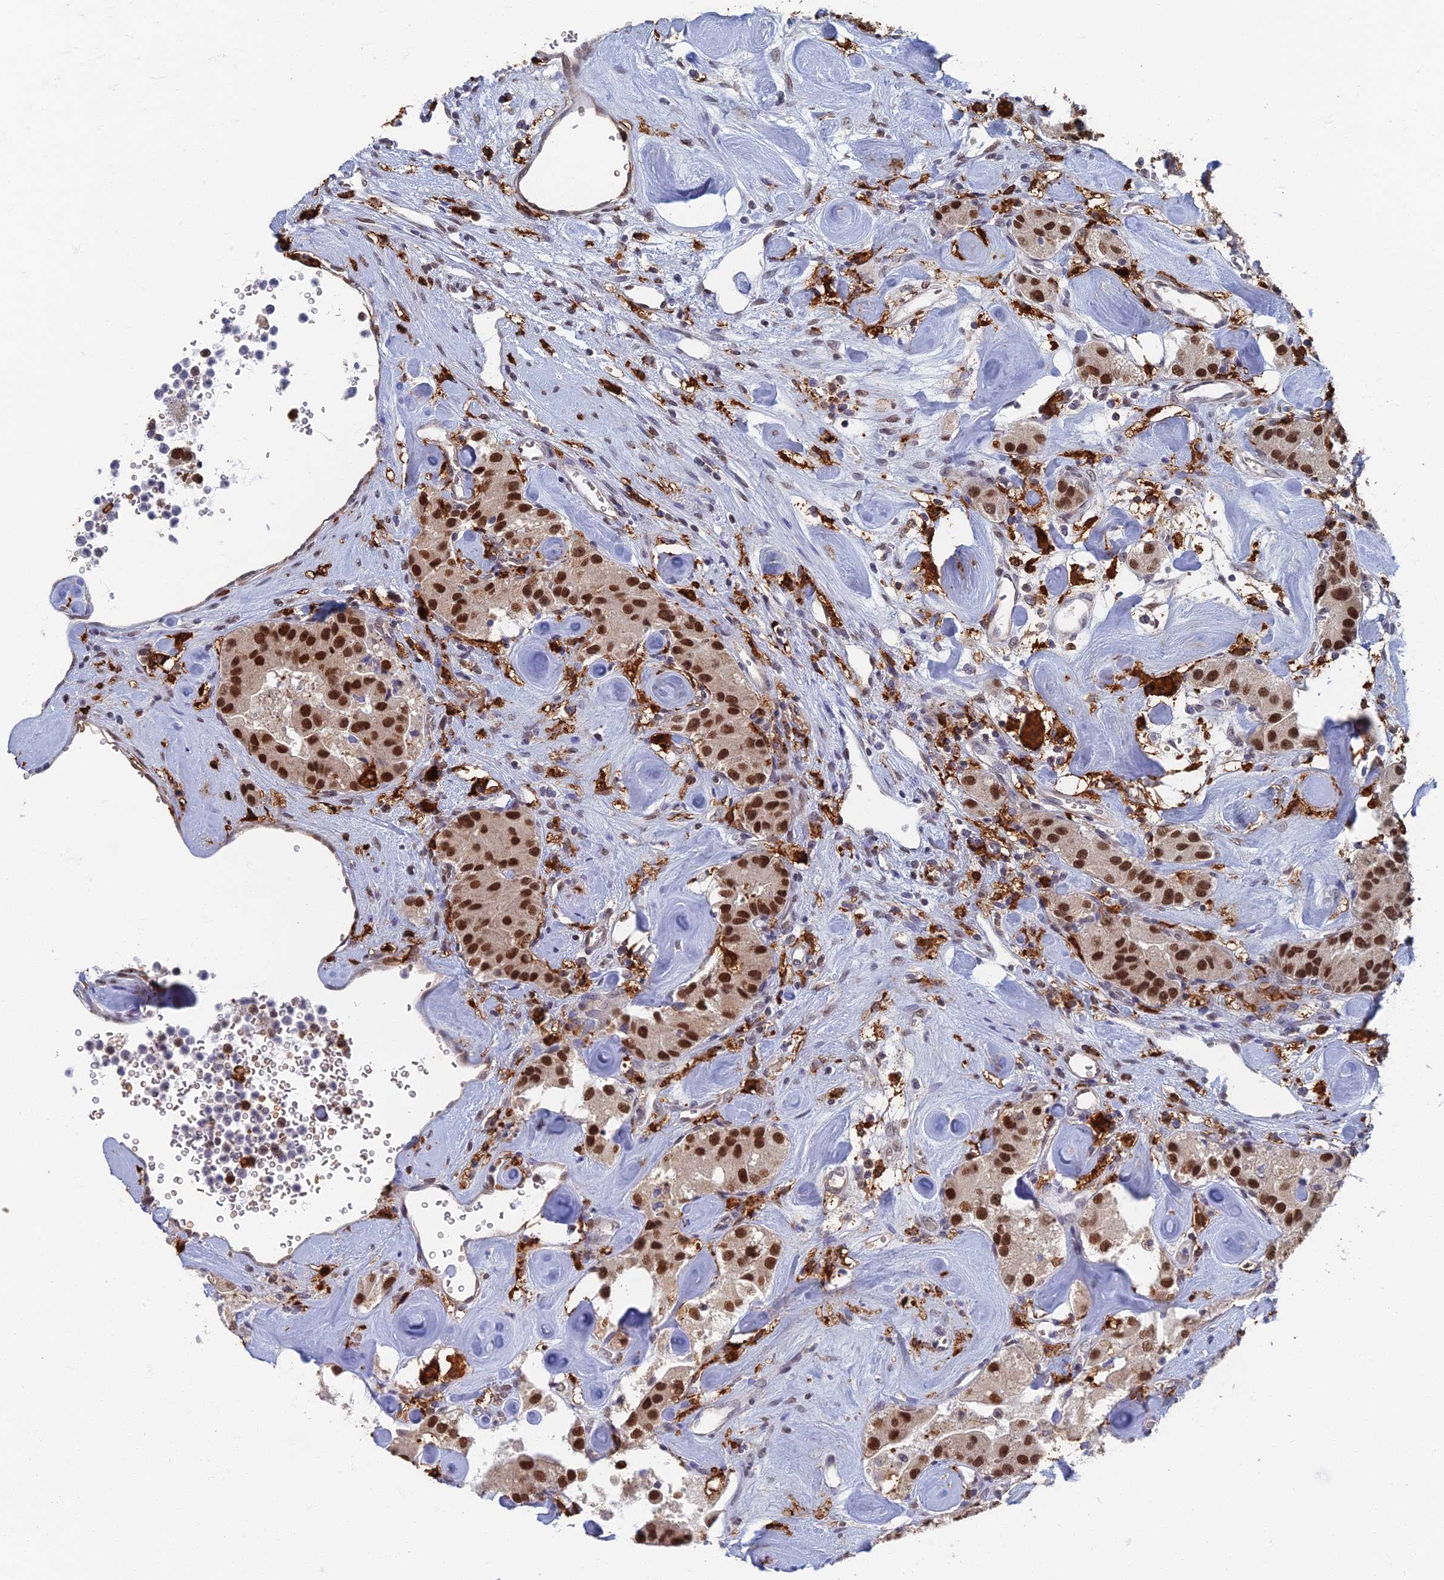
{"staining": {"intensity": "strong", "quantity": ">75%", "location": "nuclear"}, "tissue": "carcinoid", "cell_type": "Tumor cells", "image_type": "cancer", "snomed": [{"axis": "morphology", "description": "Carcinoid, malignant, NOS"}, {"axis": "topography", "description": "Pancreas"}], "caption": "The image demonstrates a brown stain indicating the presence of a protein in the nuclear of tumor cells in carcinoid.", "gene": "GPATCH1", "patient": {"sex": "male", "age": 41}}